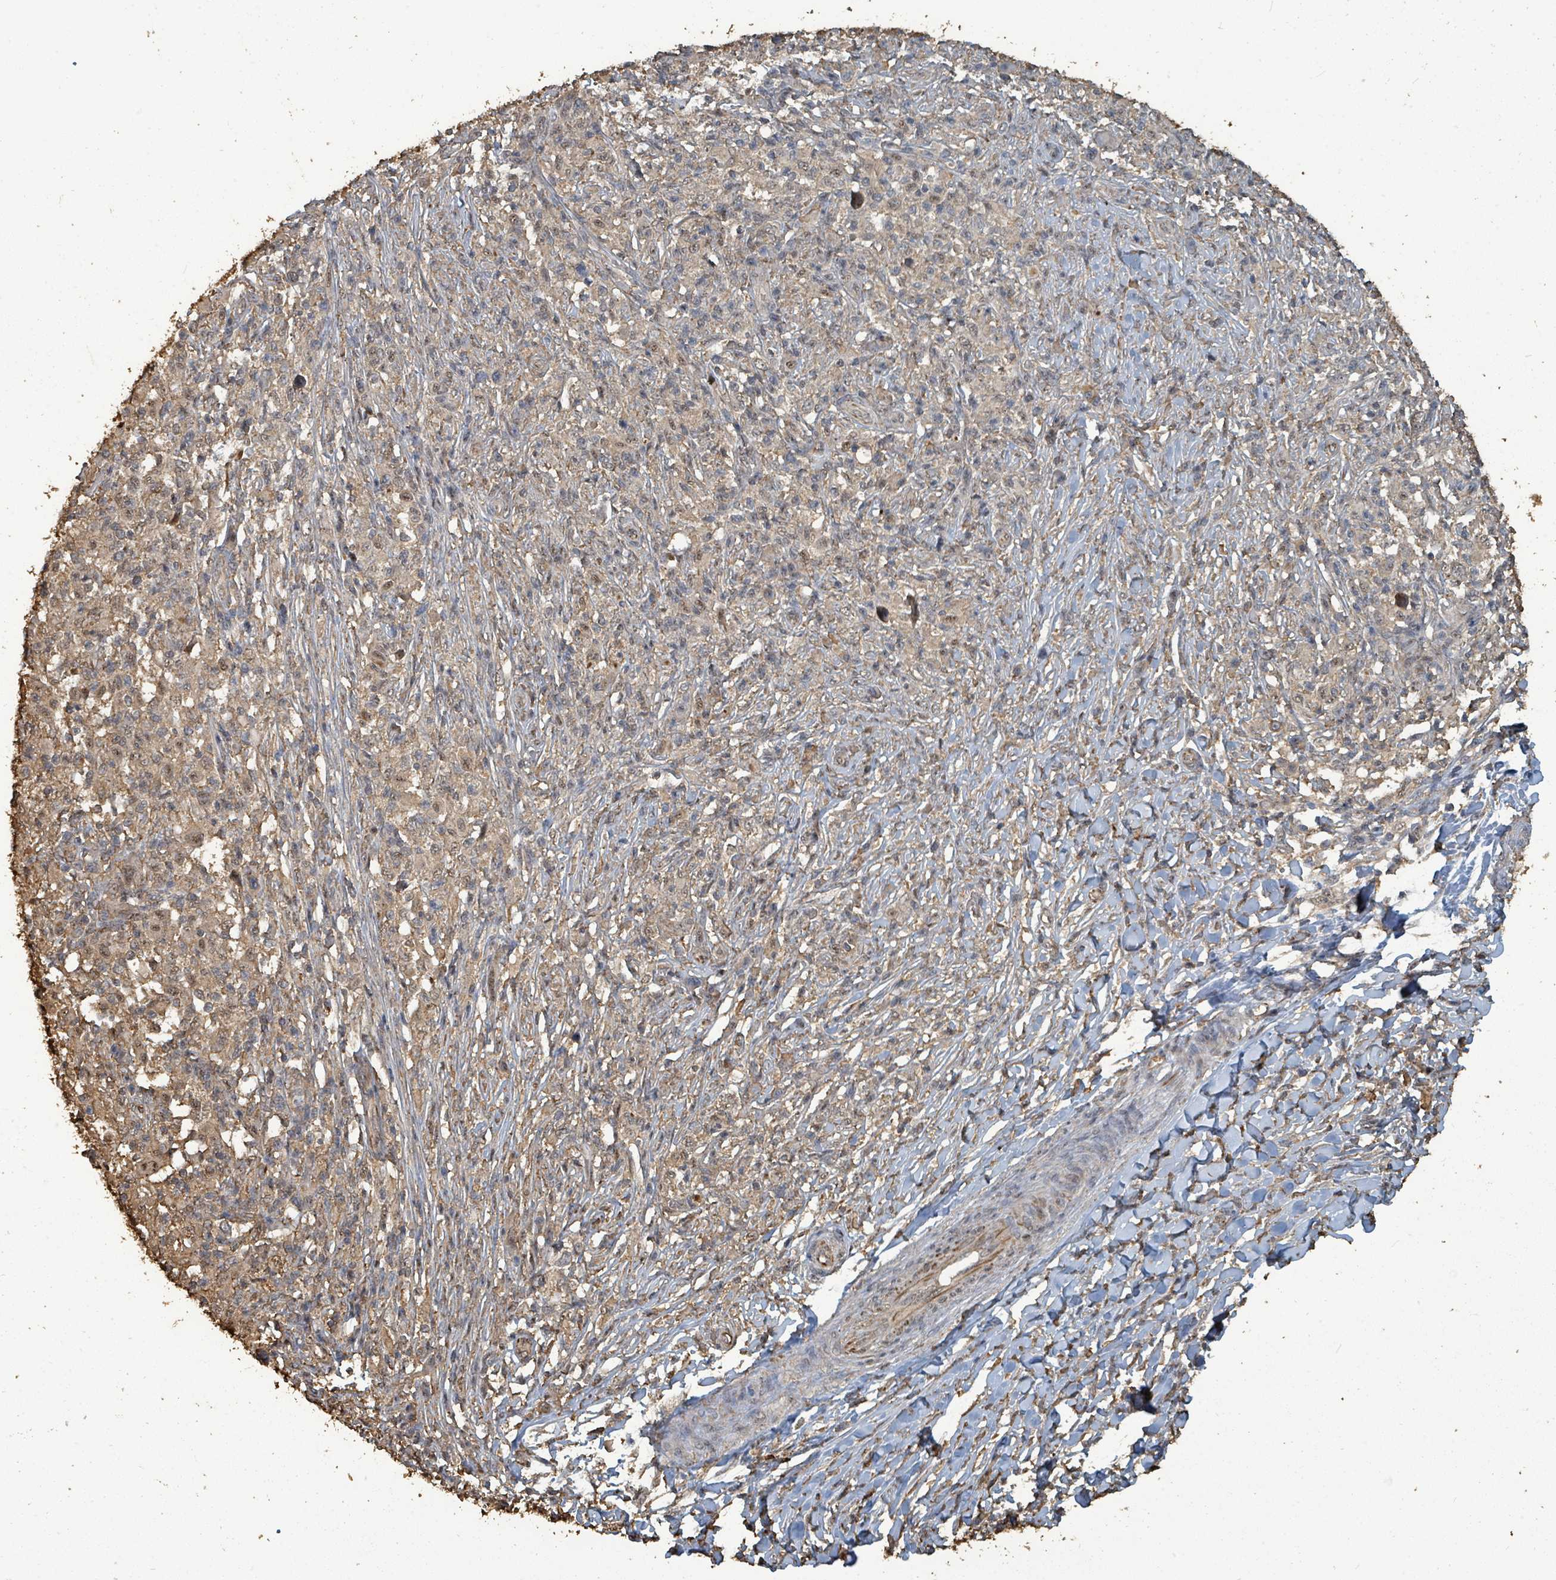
{"staining": {"intensity": "weak", "quantity": "<25%", "location": "cytoplasmic/membranous"}, "tissue": "melanoma", "cell_type": "Tumor cells", "image_type": "cancer", "snomed": [{"axis": "morphology", "description": "Malignant melanoma, NOS"}, {"axis": "topography", "description": "Skin"}], "caption": "Tumor cells show no significant protein staining in malignant melanoma. The staining is performed using DAB (3,3'-diaminobenzidine) brown chromogen with nuclei counter-stained in using hematoxylin.", "gene": "C6orf52", "patient": {"sex": "male", "age": 66}}